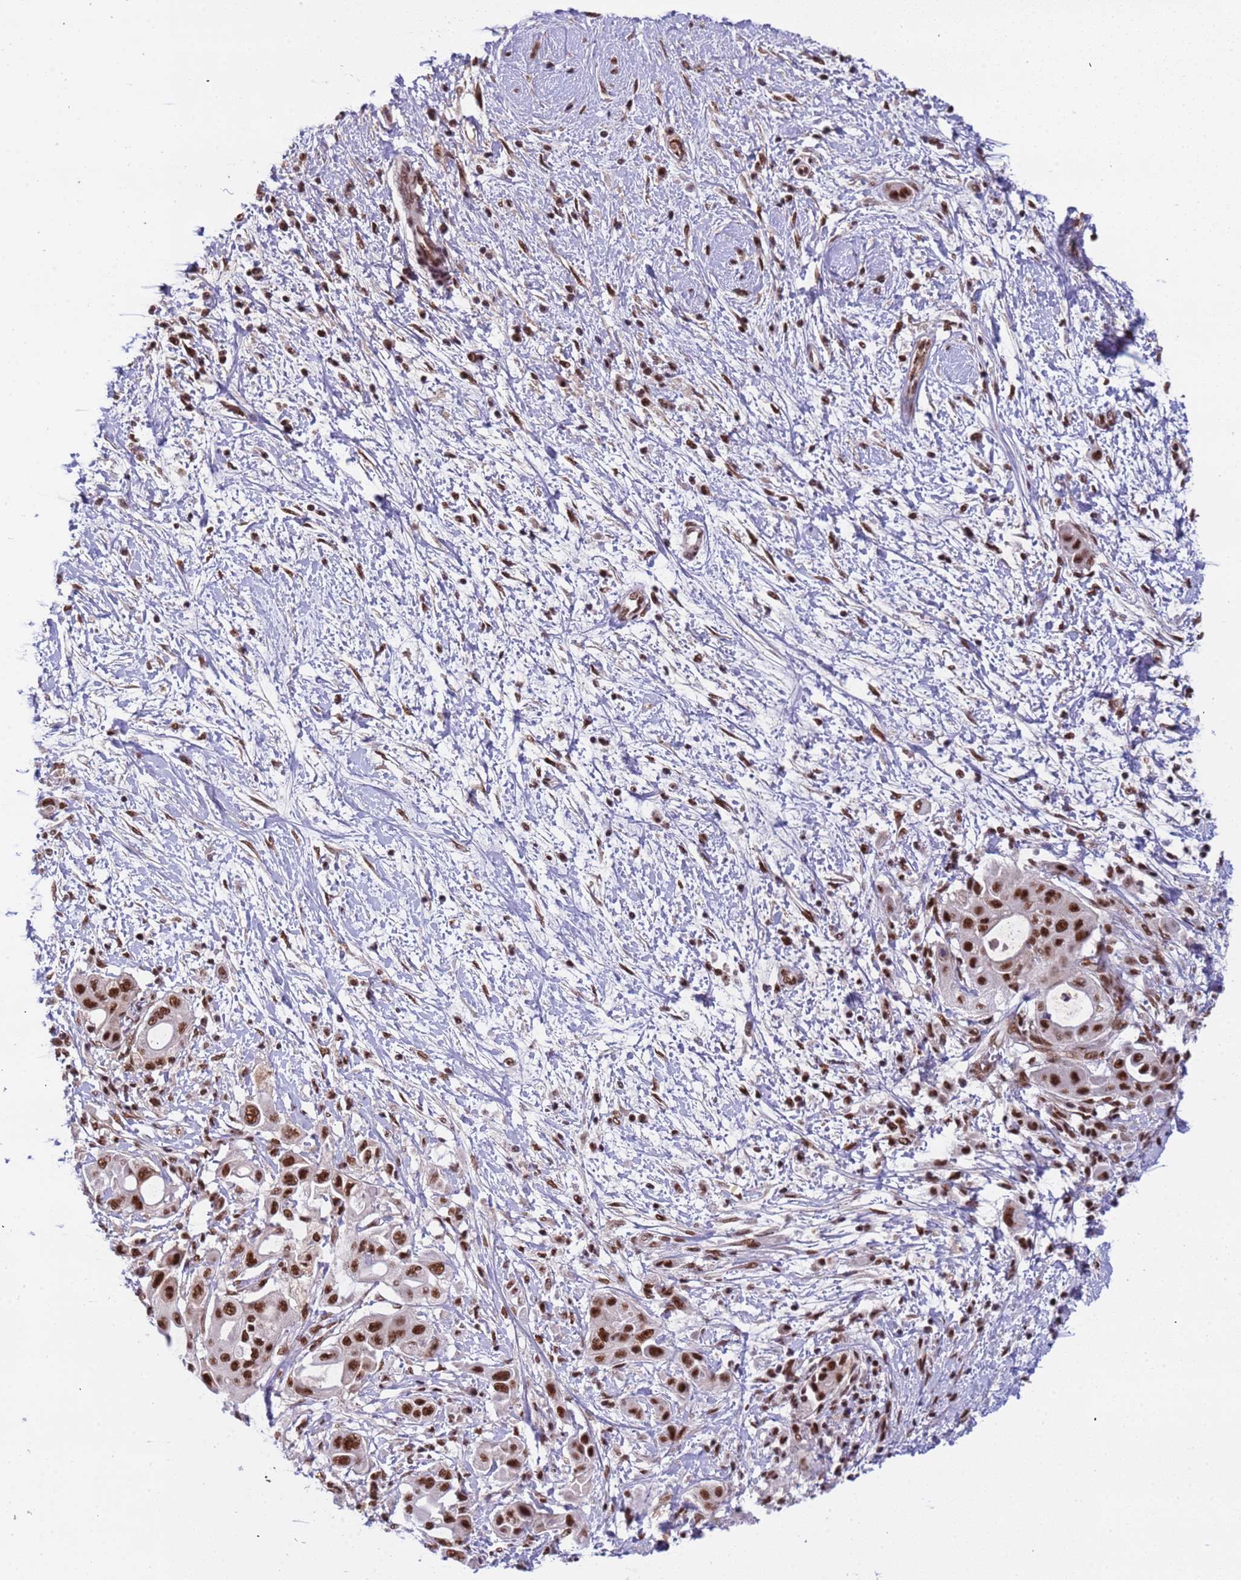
{"staining": {"intensity": "strong", "quantity": ">75%", "location": "nuclear"}, "tissue": "pancreatic cancer", "cell_type": "Tumor cells", "image_type": "cancer", "snomed": [{"axis": "morphology", "description": "Adenocarcinoma, NOS"}, {"axis": "topography", "description": "Pancreas"}], "caption": "Immunohistochemical staining of pancreatic adenocarcinoma reveals strong nuclear protein positivity in approximately >75% of tumor cells.", "gene": "SRRT", "patient": {"sex": "male", "age": 68}}